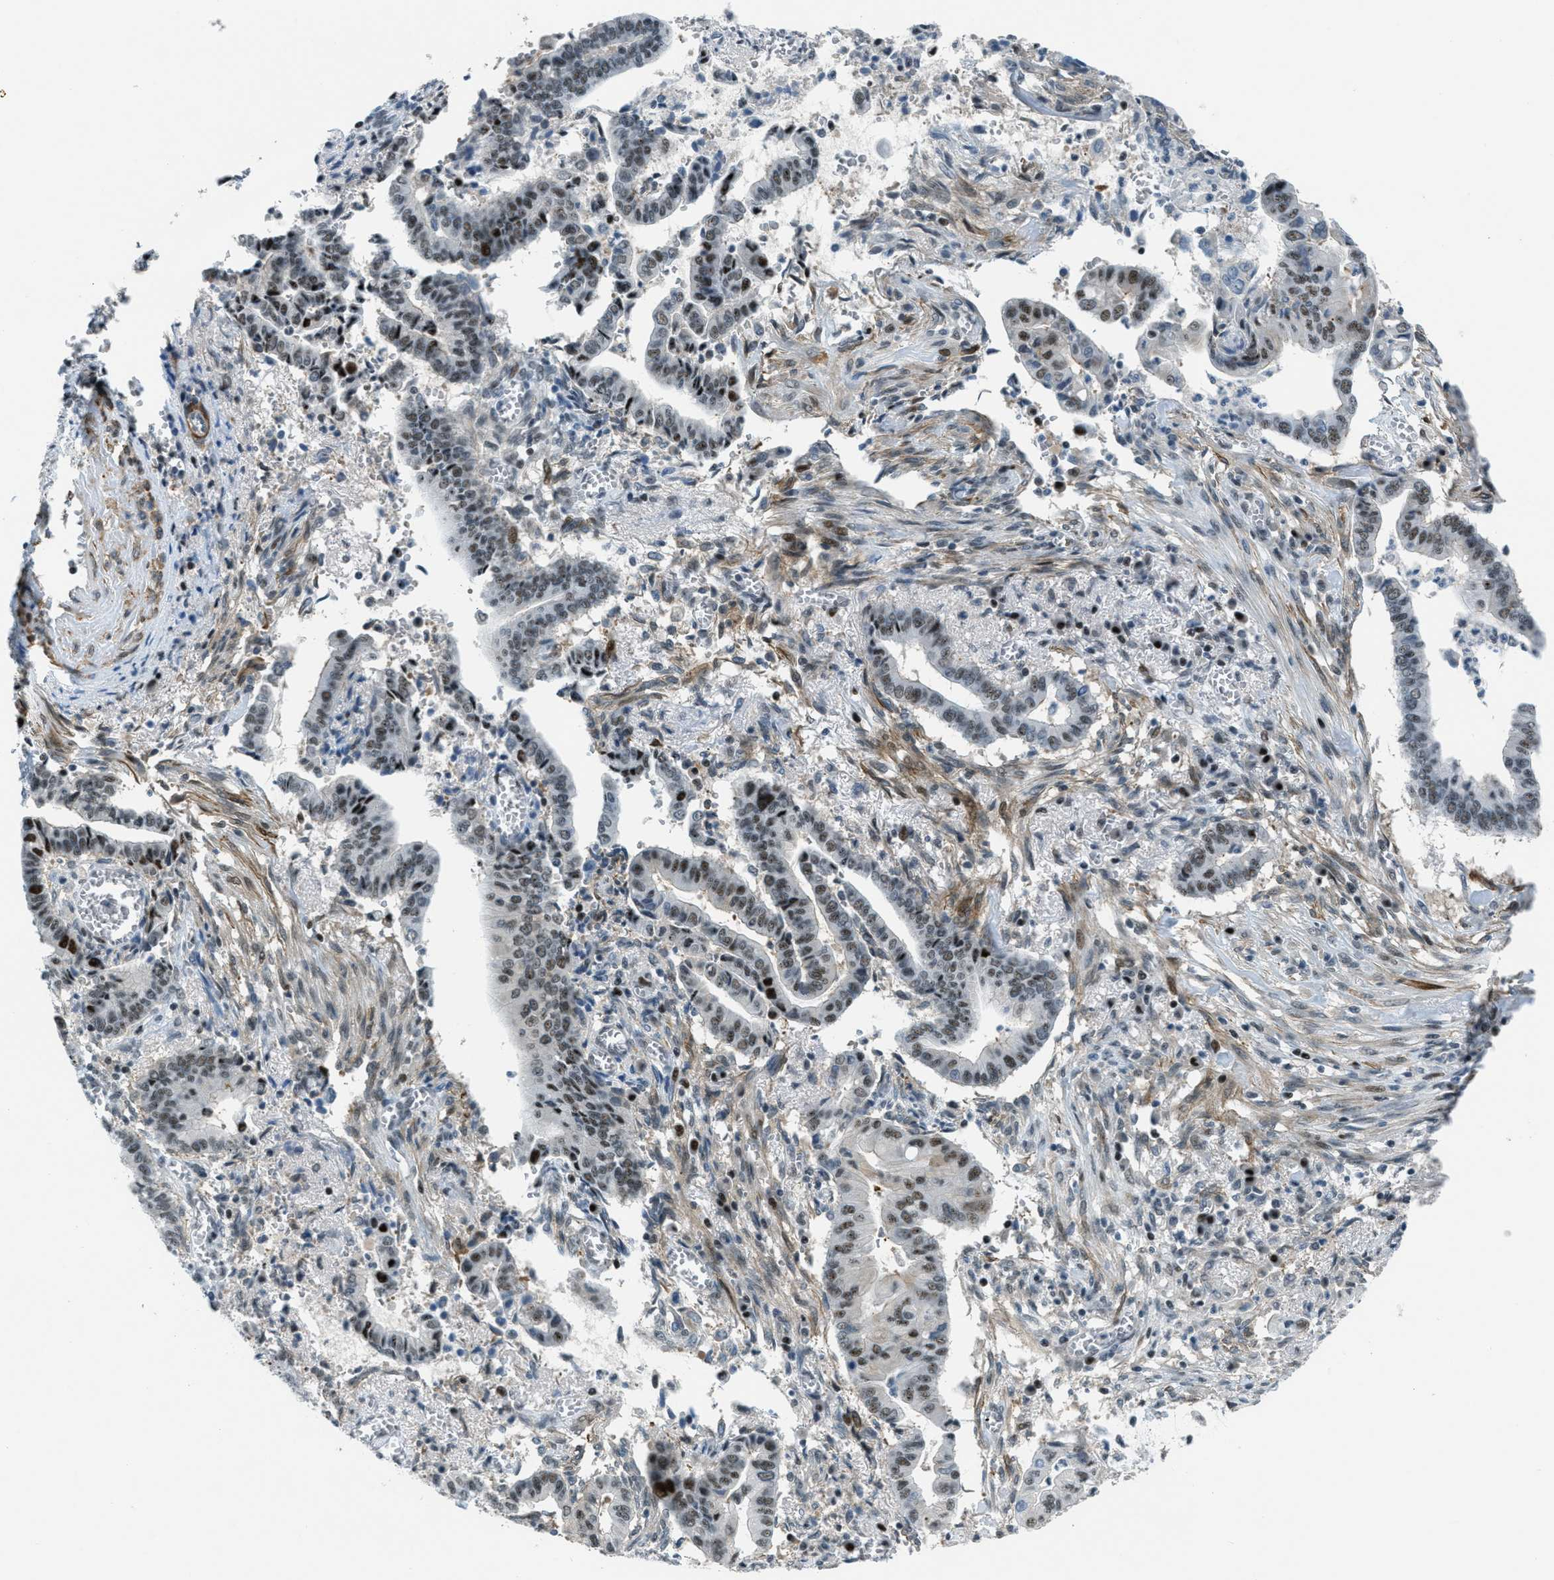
{"staining": {"intensity": "moderate", "quantity": ">75%", "location": "nuclear"}, "tissue": "cervical cancer", "cell_type": "Tumor cells", "image_type": "cancer", "snomed": [{"axis": "morphology", "description": "Adenocarcinoma, NOS"}, {"axis": "topography", "description": "Cervix"}], "caption": "IHC photomicrograph of neoplastic tissue: human cervical cancer (adenocarcinoma) stained using IHC displays medium levels of moderate protein expression localized specifically in the nuclear of tumor cells, appearing as a nuclear brown color.", "gene": "ZDHHC23", "patient": {"sex": "female", "age": 44}}